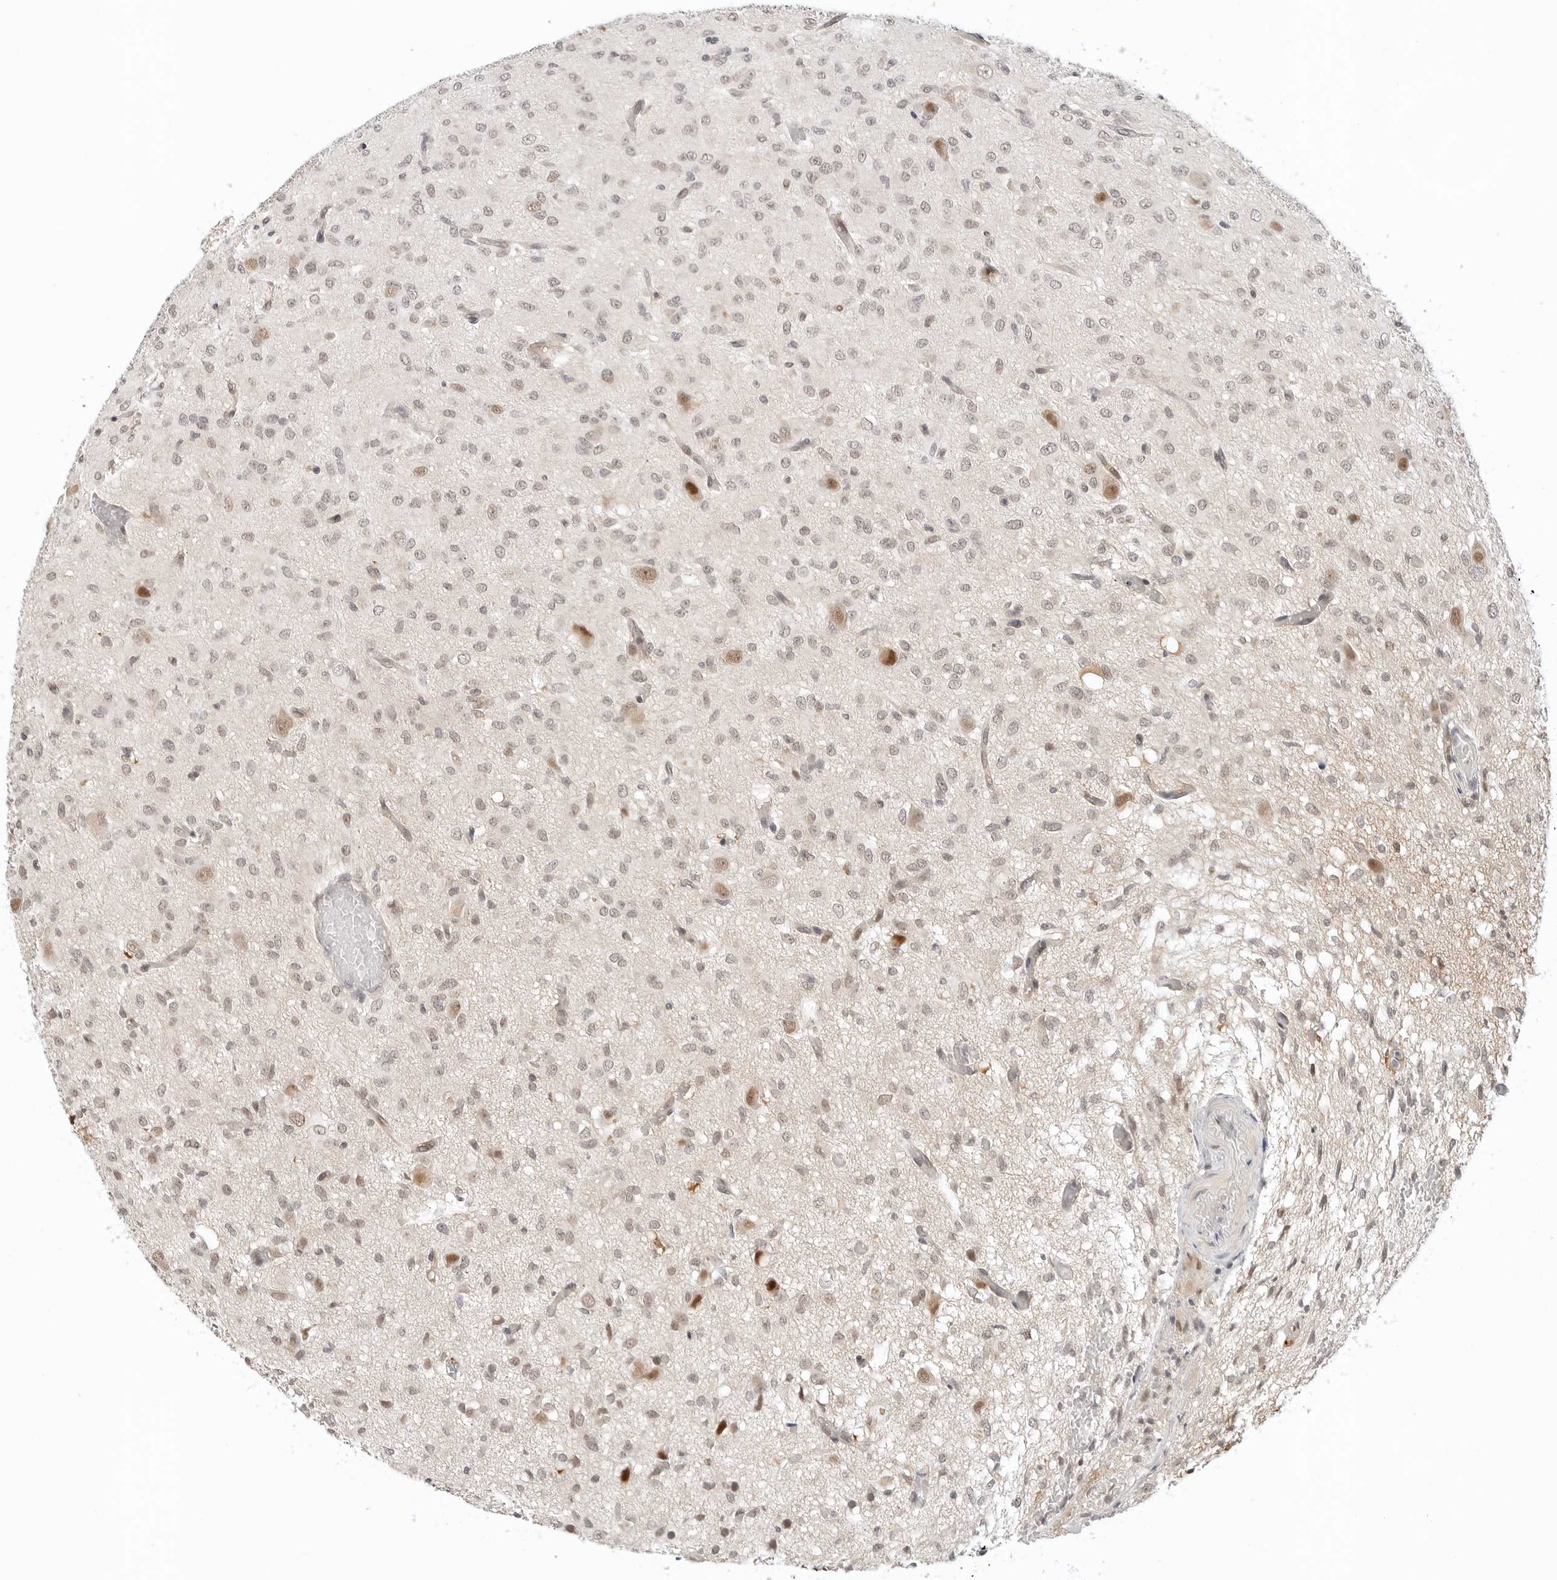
{"staining": {"intensity": "weak", "quantity": ">75%", "location": "nuclear"}, "tissue": "glioma", "cell_type": "Tumor cells", "image_type": "cancer", "snomed": [{"axis": "morphology", "description": "Glioma, malignant, High grade"}, {"axis": "topography", "description": "Brain"}], "caption": "Weak nuclear protein expression is seen in approximately >75% of tumor cells in malignant high-grade glioma.", "gene": "TSEN2", "patient": {"sex": "female", "age": 59}}